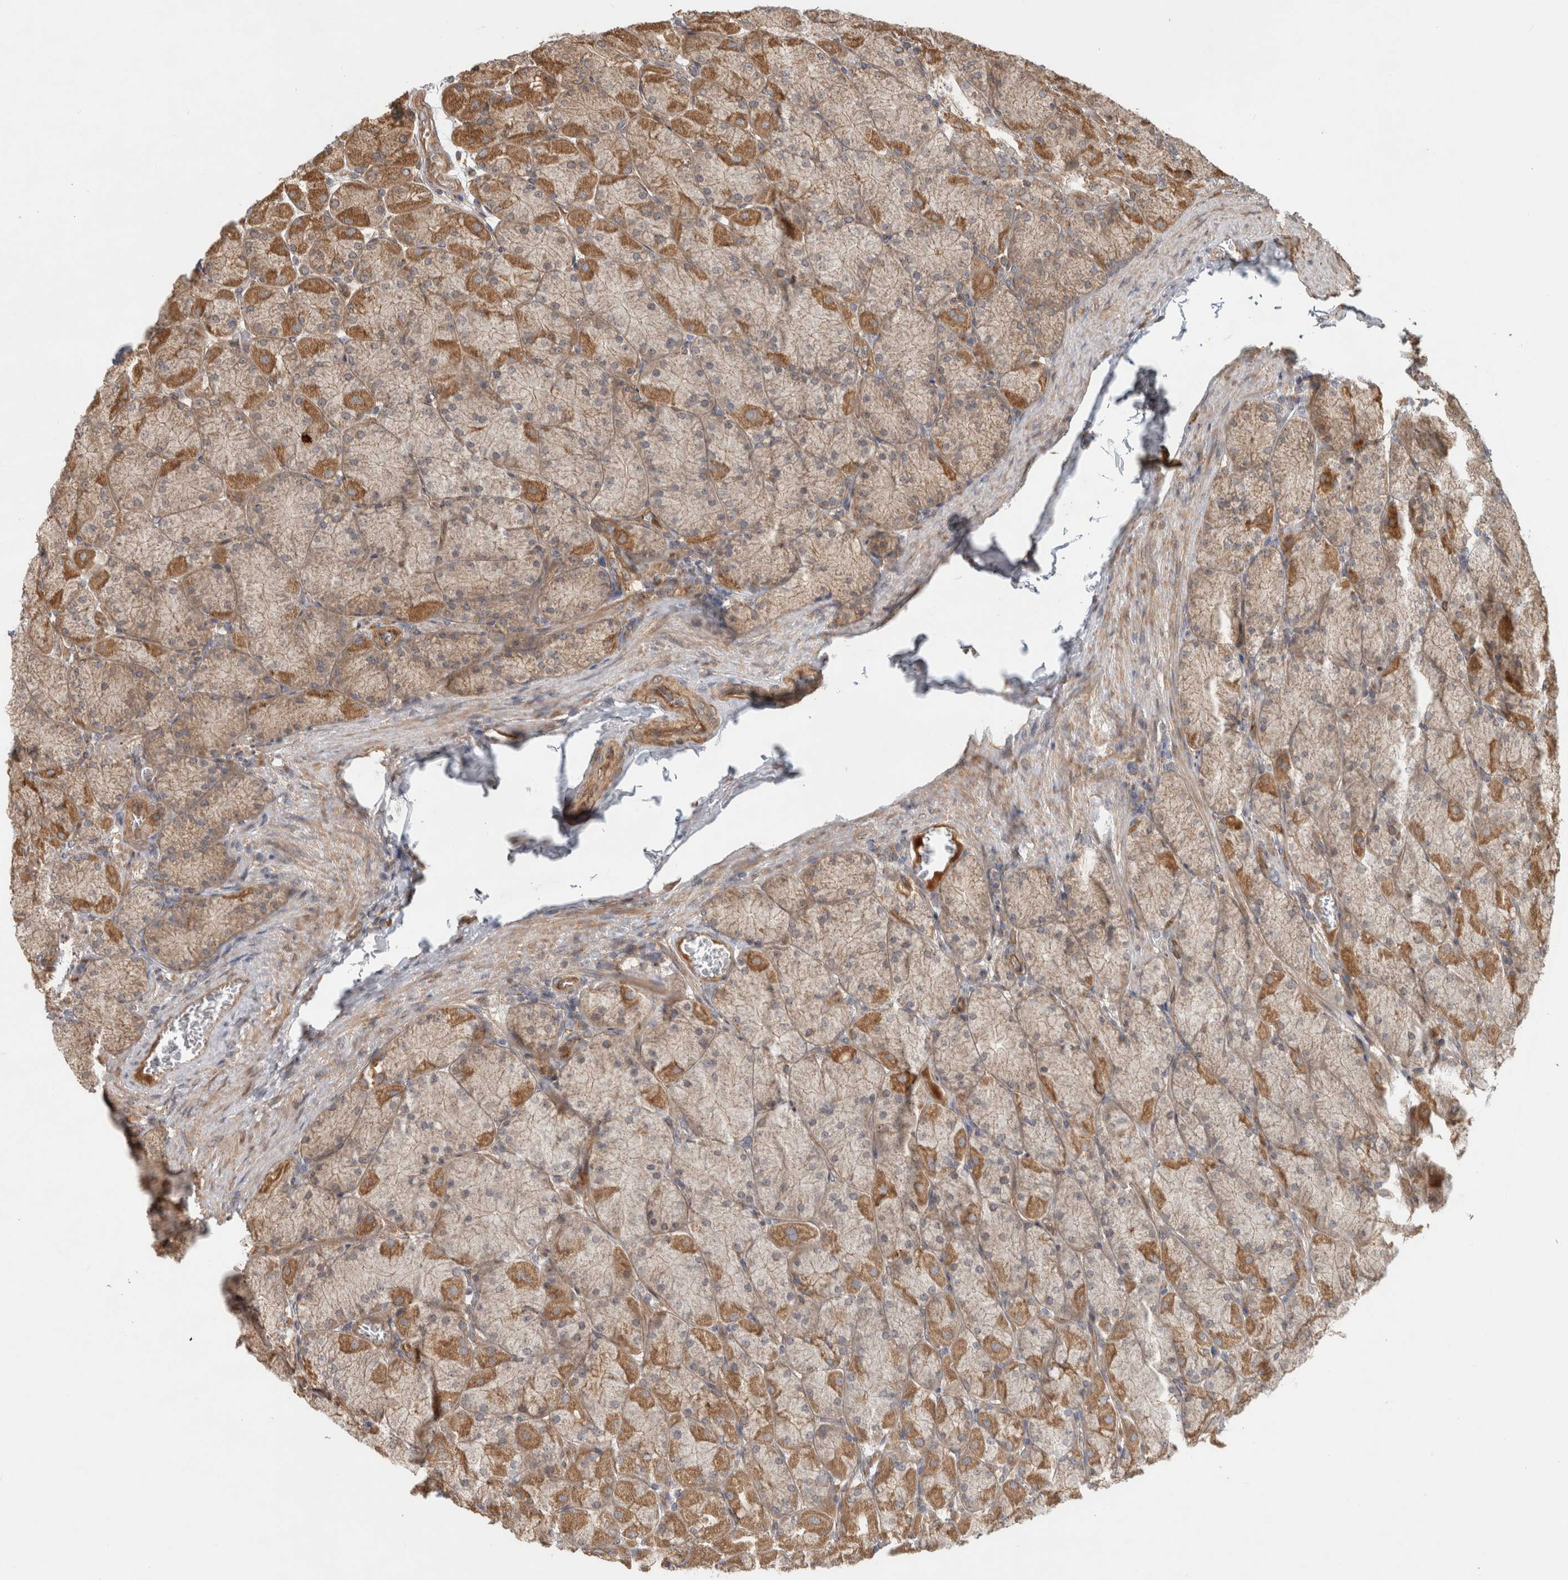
{"staining": {"intensity": "strong", "quantity": ">75%", "location": "cytoplasmic/membranous"}, "tissue": "stomach", "cell_type": "Glandular cells", "image_type": "normal", "snomed": [{"axis": "morphology", "description": "Normal tissue, NOS"}, {"axis": "topography", "description": "Stomach, upper"}], "caption": "Stomach was stained to show a protein in brown. There is high levels of strong cytoplasmic/membranous expression in approximately >75% of glandular cells. (Stains: DAB in brown, nuclei in blue, Microscopy: brightfield microscopy at high magnification).", "gene": "TUBD1", "patient": {"sex": "female", "age": 56}}